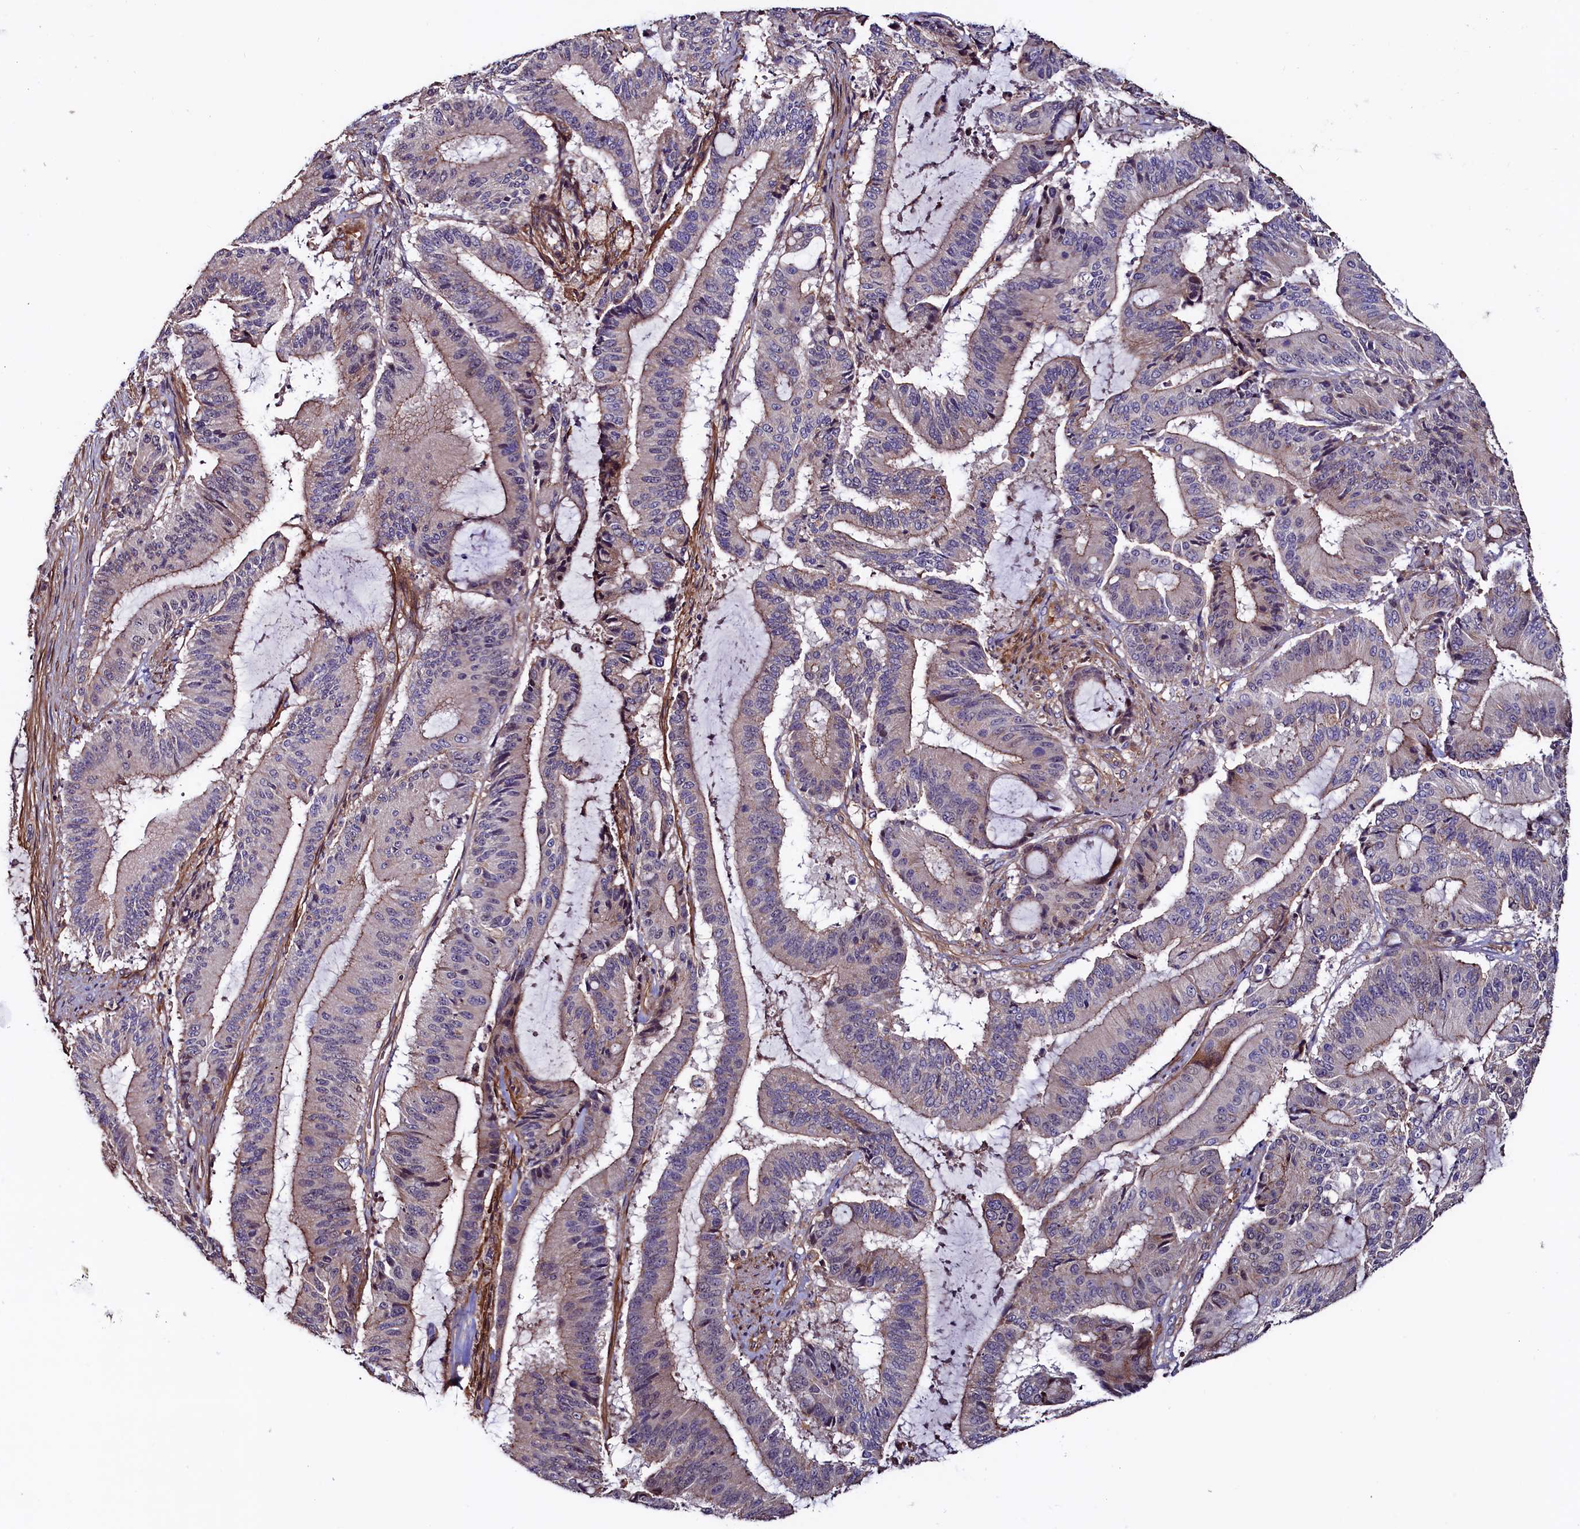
{"staining": {"intensity": "weak", "quantity": "25%-75%", "location": "cytoplasmic/membranous"}, "tissue": "liver cancer", "cell_type": "Tumor cells", "image_type": "cancer", "snomed": [{"axis": "morphology", "description": "Normal tissue, NOS"}, {"axis": "morphology", "description": "Cholangiocarcinoma"}, {"axis": "topography", "description": "Liver"}, {"axis": "topography", "description": "Peripheral nerve tissue"}], "caption": "Tumor cells reveal low levels of weak cytoplasmic/membranous positivity in about 25%-75% of cells in liver cancer (cholangiocarcinoma).", "gene": "DUOXA1", "patient": {"sex": "female", "age": 73}}